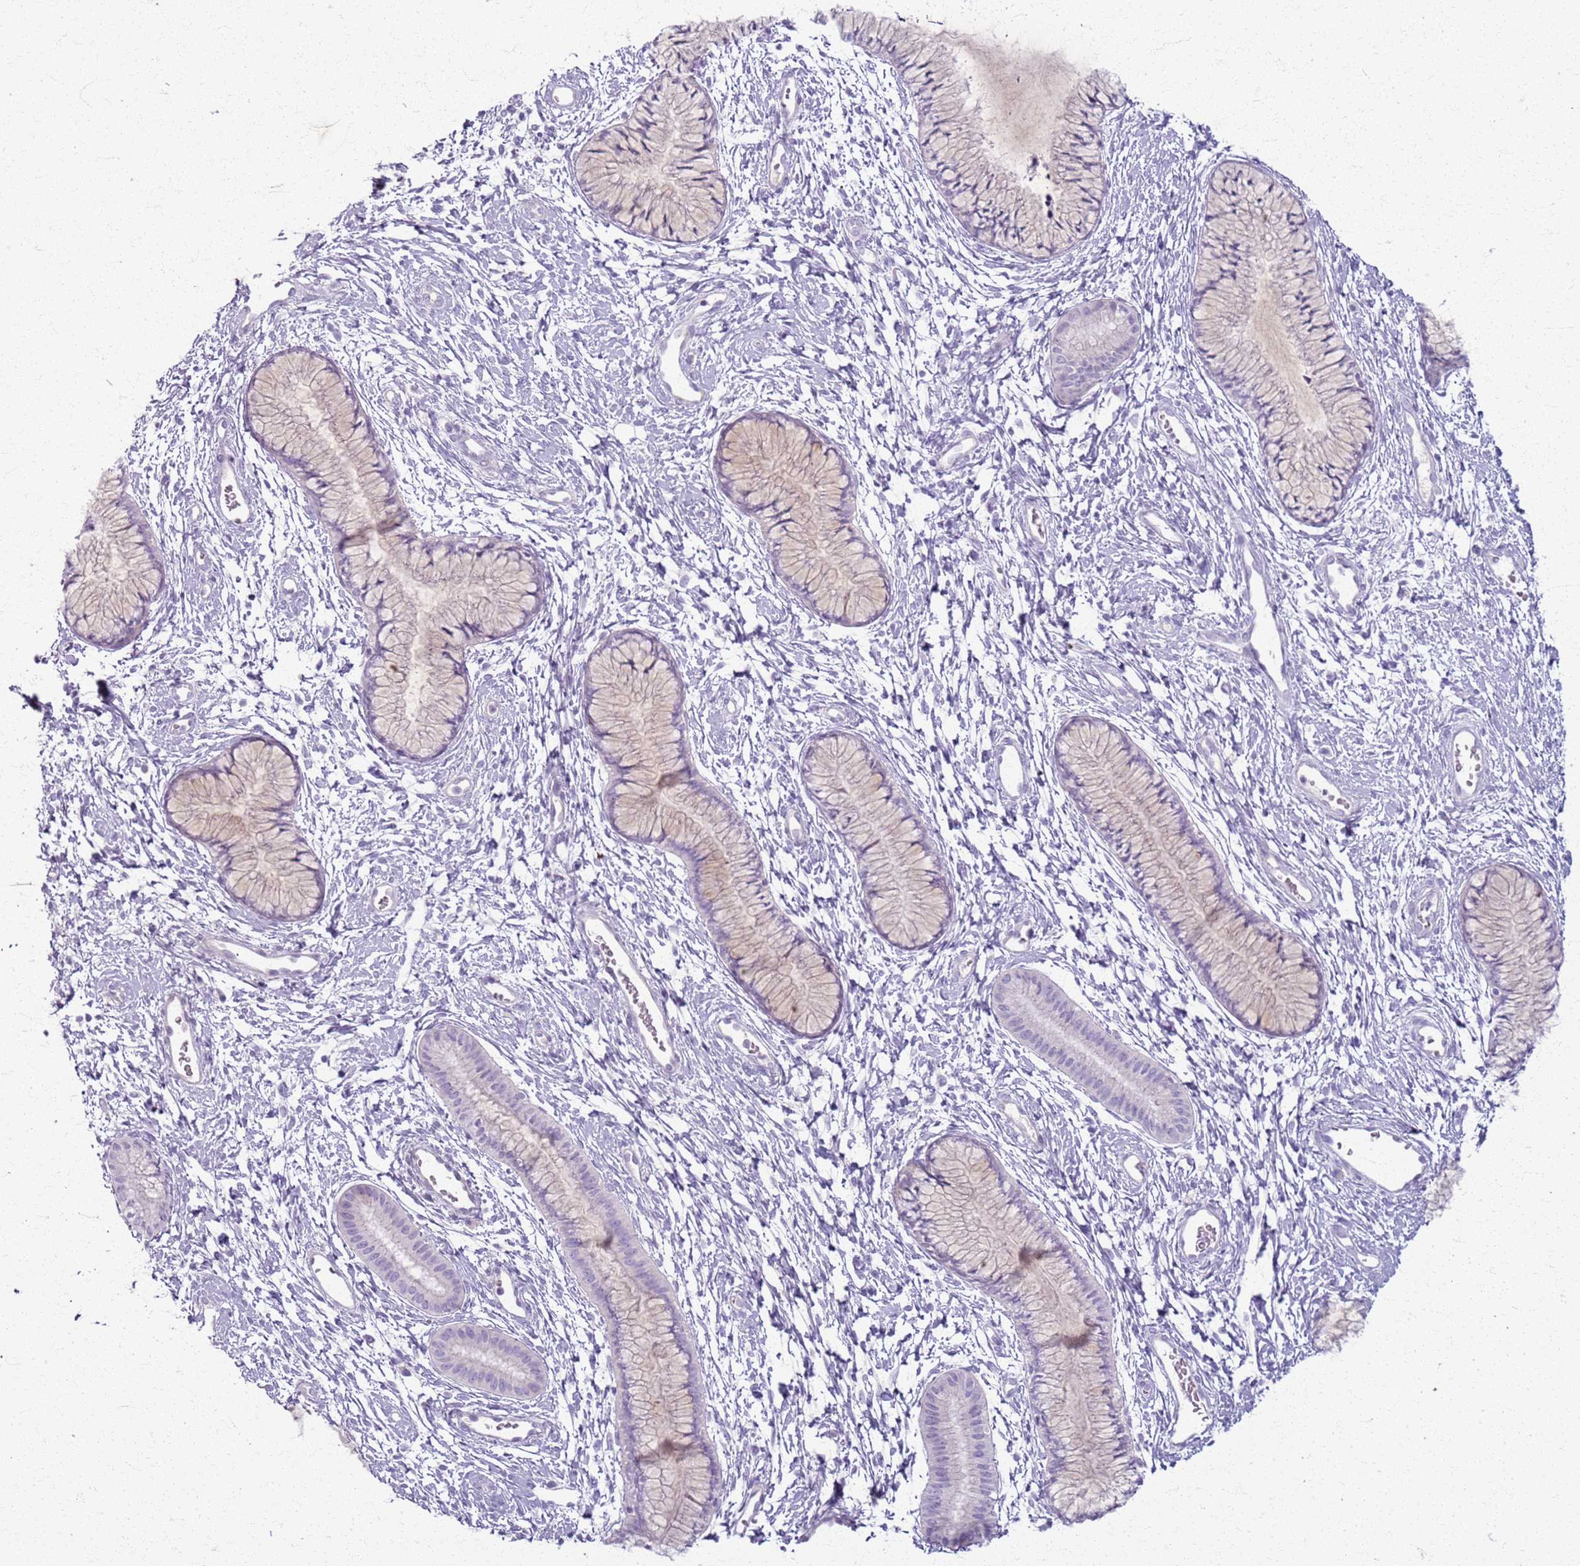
{"staining": {"intensity": "weak", "quantity": "<25%", "location": "cytoplasmic/membranous"}, "tissue": "cervix", "cell_type": "Glandular cells", "image_type": "normal", "snomed": [{"axis": "morphology", "description": "Normal tissue, NOS"}, {"axis": "topography", "description": "Cervix"}], "caption": "This histopathology image is of benign cervix stained with immunohistochemistry (IHC) to label a protein in brown with the nuclei are counter-stained blue. There is no positivity in glandular cells.", "gene": "CSRP3", "patient": {"sex": "female", "age": 42}}